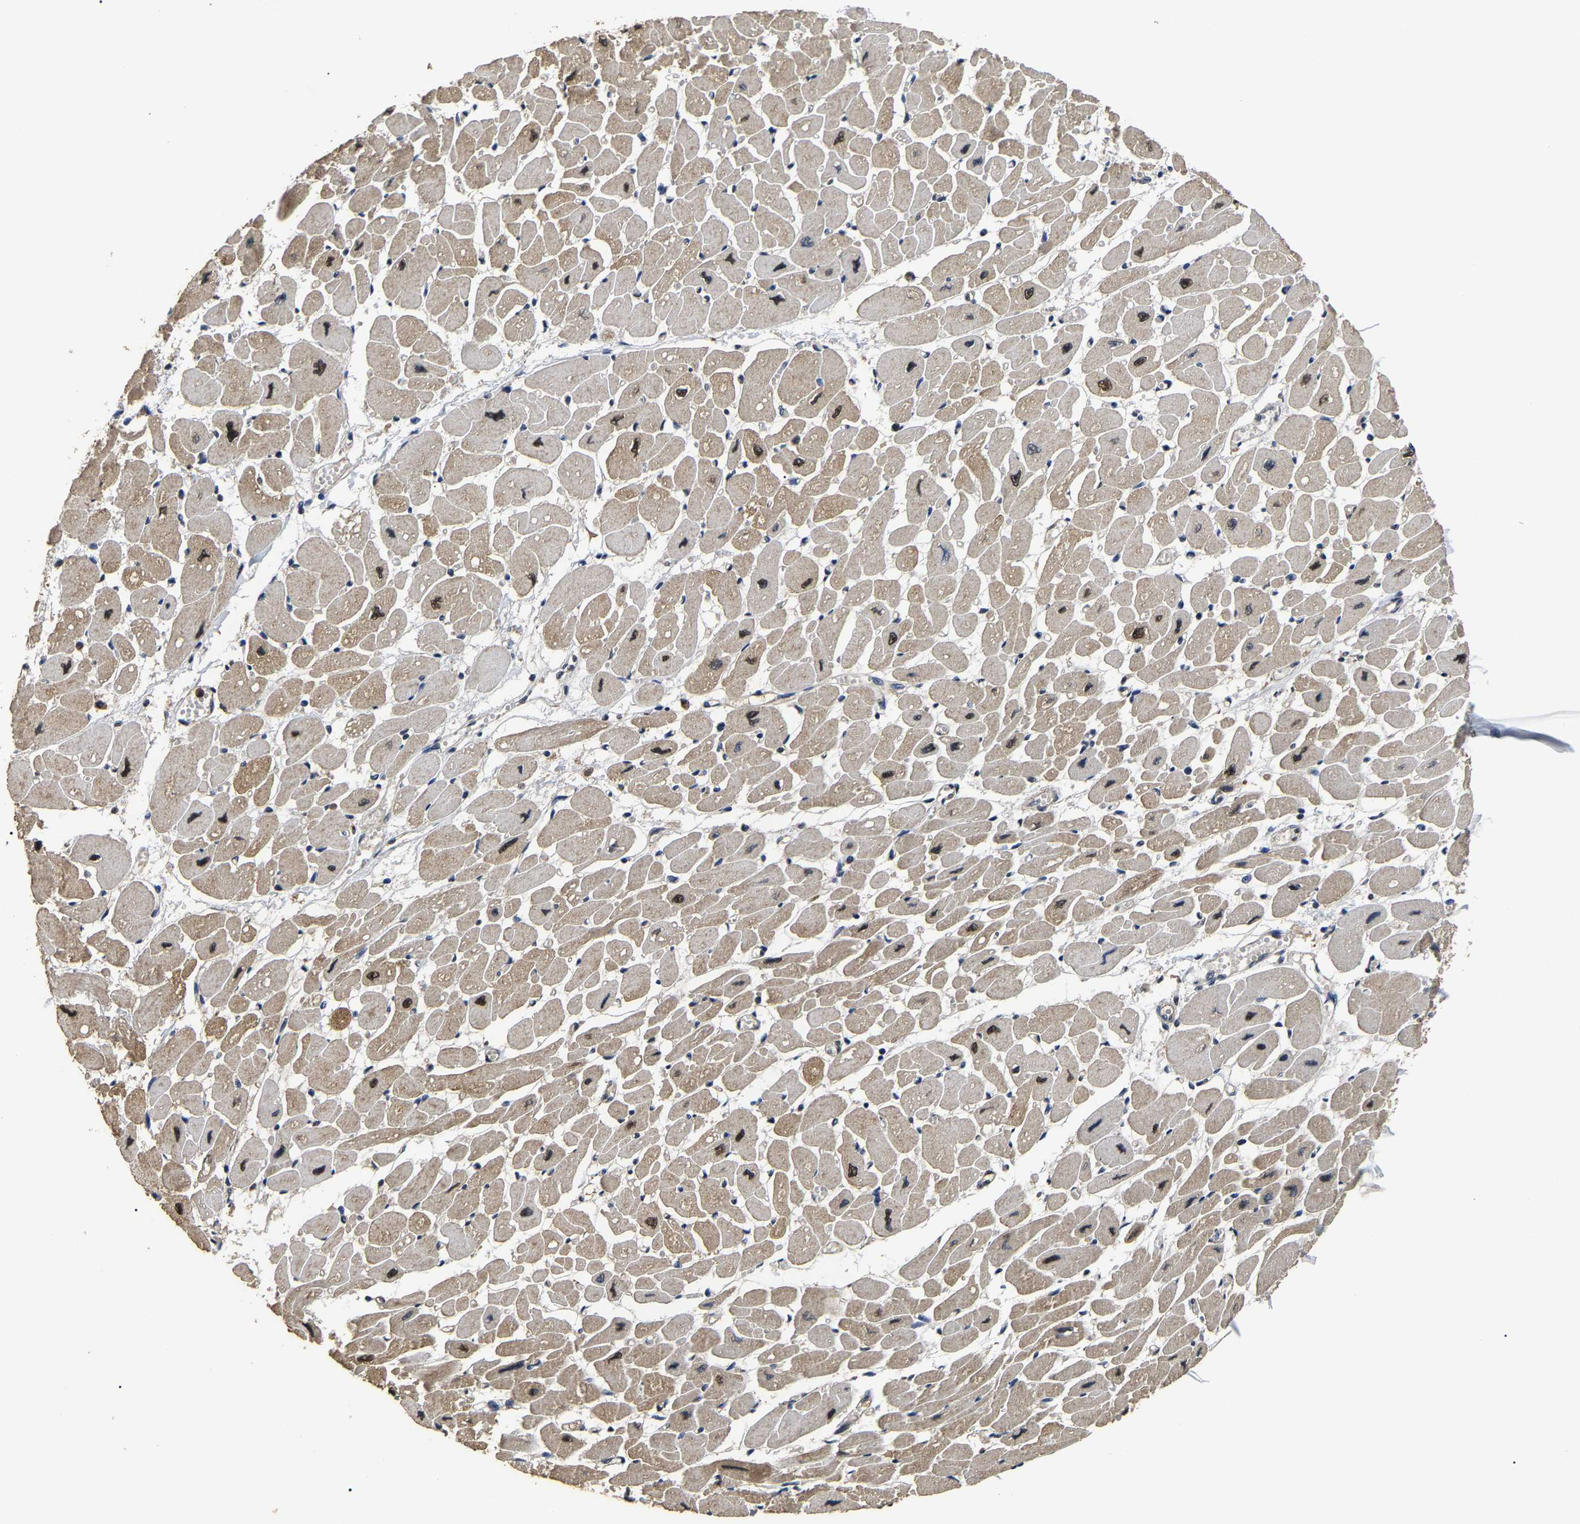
{"staining": {"intensity": "weak", "quantity": "25%-75%", "location": "cytoplasmic/membranous,nuclear"}, "tissue": "heart muscle", "cell_type": "Cardiomyocytes", "image_type": "normal", "snomed": [{"axis": "morphology", "description": "Normal tissue, NOS"}, {"axis": "topography", "description": "Heart"}], "caption": "This is a micrograph of immunohistochemistry staining of benign heart muscle, which shows weak expression in the cytoplasmic/membranous,nuclear of cardiomyocytes.", "gene": "PSMD8", "patient": {"sex": "female", "age": 54}}